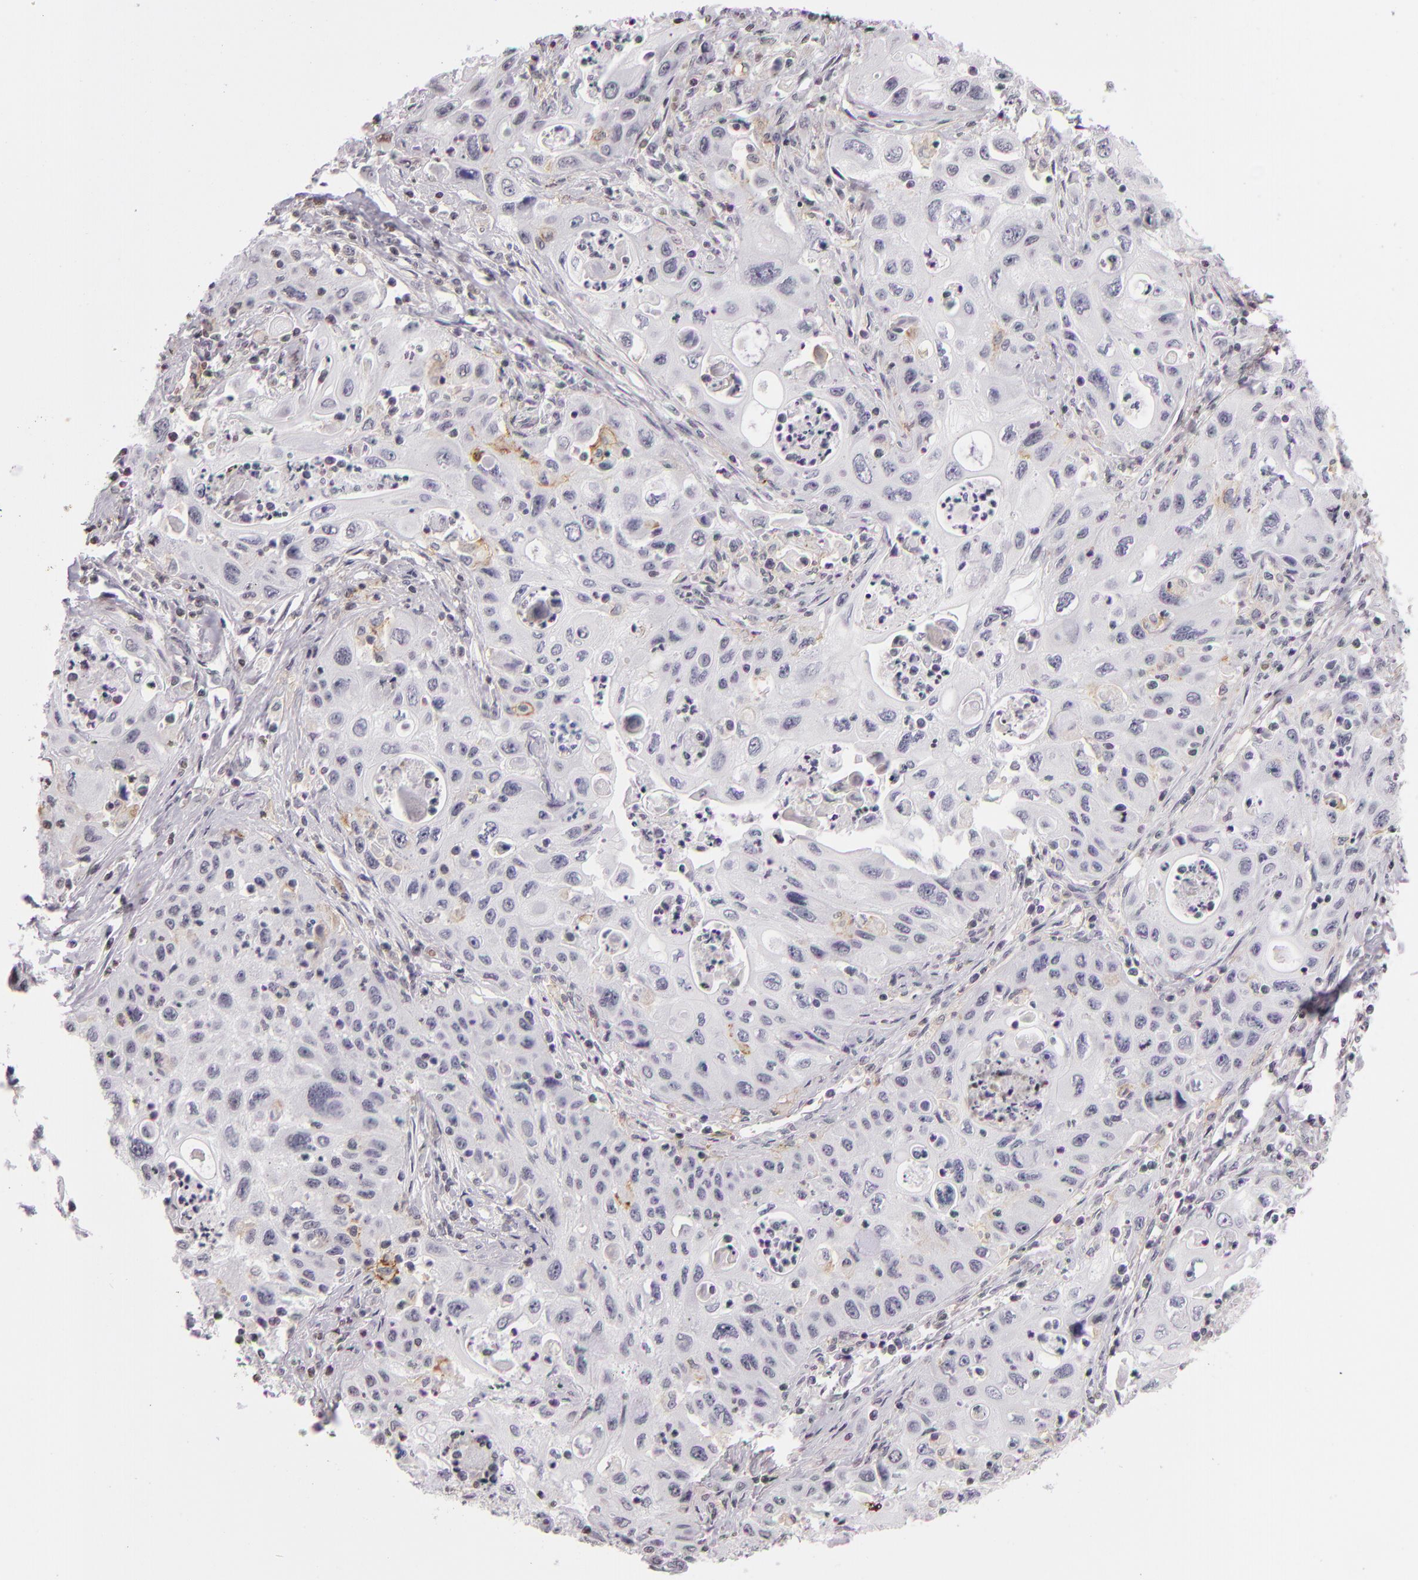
{"staining": {"intensity": "negative", "quantity": "none", "location": "none"}, "tissue": "pancreatic cancer", "cell_type": "Tumor cells", "image_type": "cancer", "snomed": [{"axis": "morphology", "description": "Adenocarcinoma, NOS"}, {"axis": "topography", "description": "Pancreas"}], "caption": "The histopathology image reveals no significant staining in tumor cells of pancreatic cancer.", "gene": "CD40", "patient": {"sex": "male", "age": 70}}